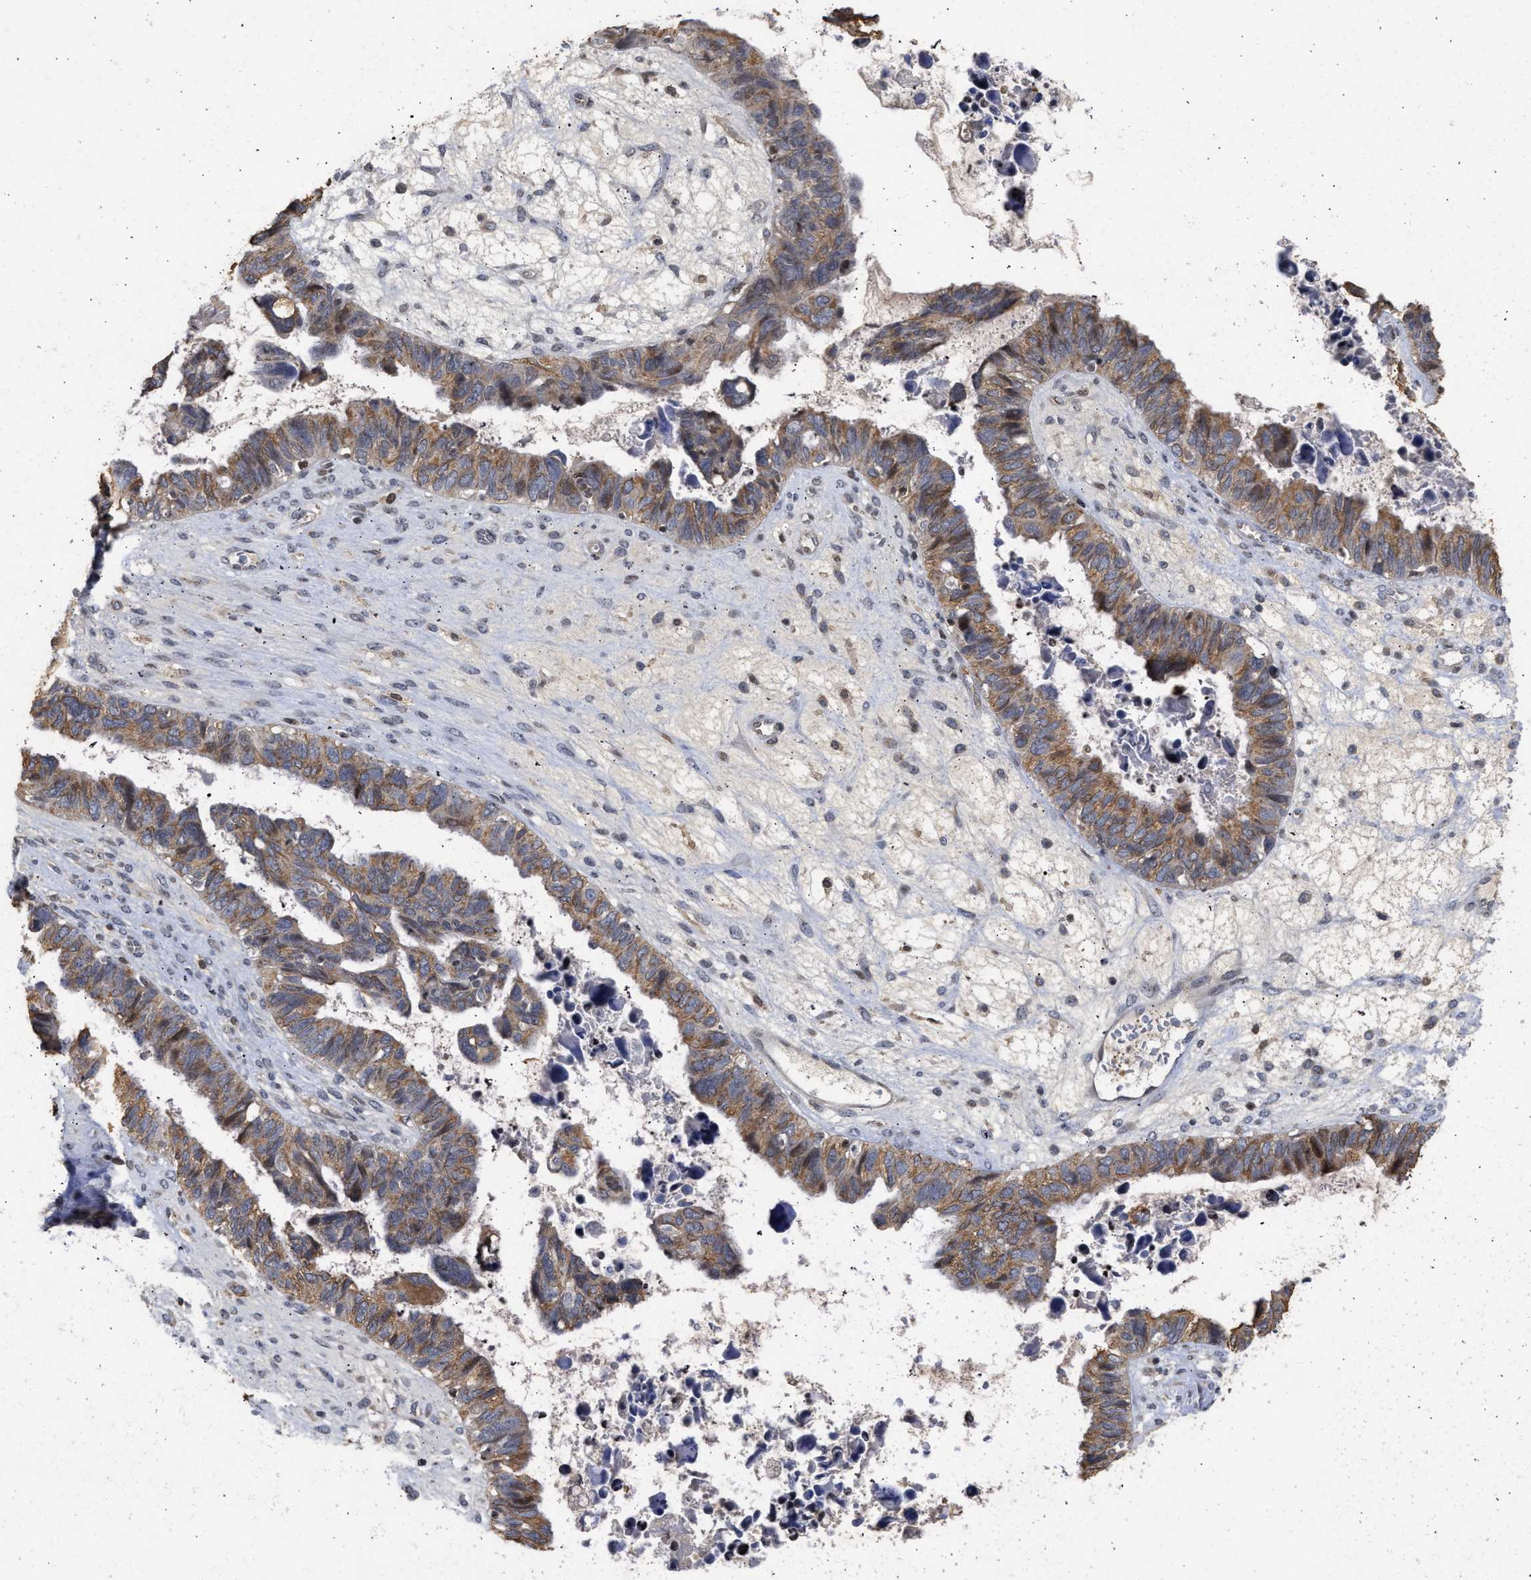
{"staining": {"intensity": "moderate", "quantity": ">75%", "location": "cytoplasmic/membranous"}, "tissue": "ovarian cancer", "cell_type": "Tumor cells", "image_type": "cancer", "snomed": [{"axis": "morphology", "description": "Cystadenocarcinoma, serous, NOS"}, {"axis": "topography", "description": "Ovary"}], "caption": "Approximately >75% of tumor cells in human ovarian cancer (serous cystadenocarcinoma) display moderate cytoplasmic/membranous protein staining as visualized by brown immunohistochemical staining.", "gene": "ENSG00000142539", "patient": {"sex": "female", "age": 79}}